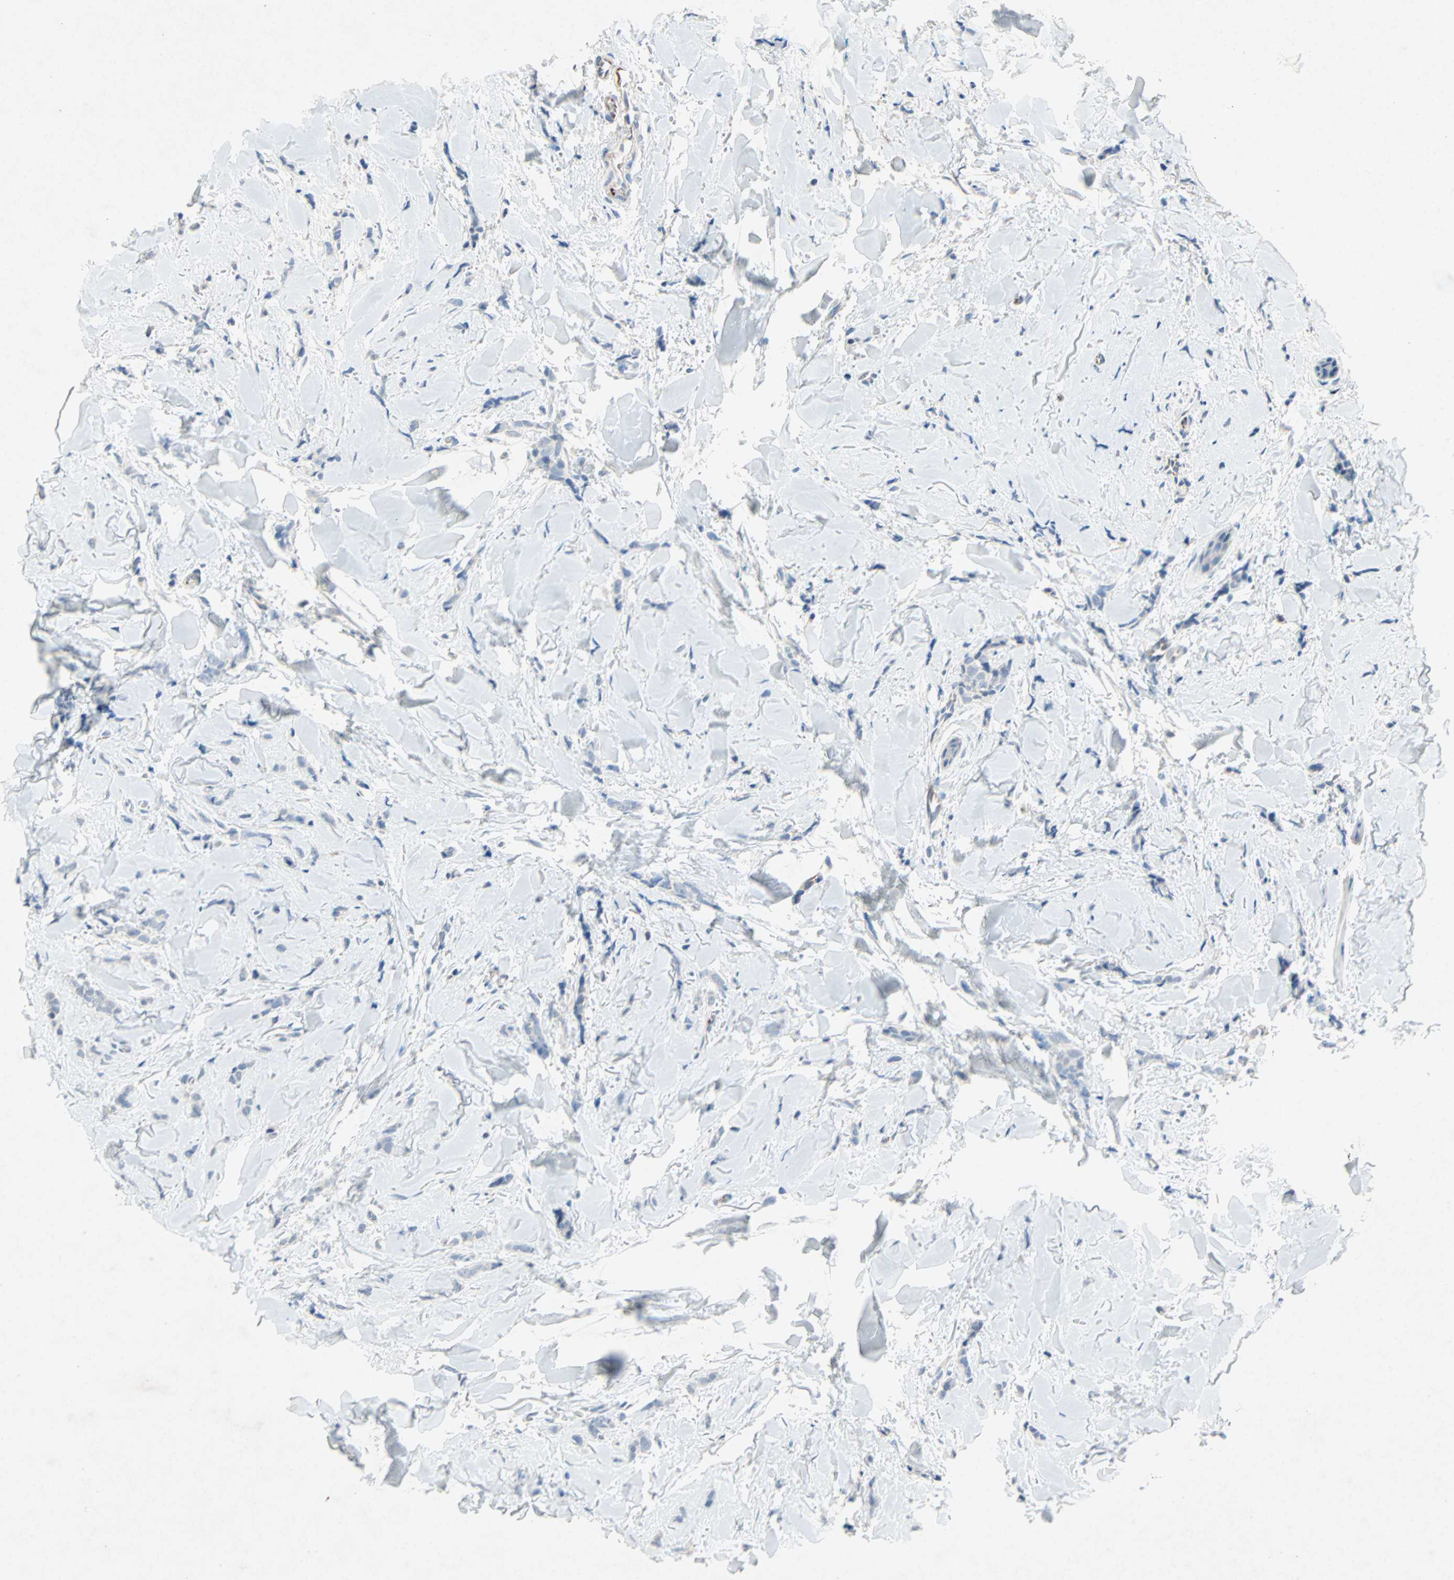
{"staining": {"intensity": "negative", "quantity": "none", "location": "none"}, "tissue": "breast cancer", "cell_type": "Tumor cells", "image_type": "cancer", "snomed": [{"axis": "morphology", "description": "Lobular carcinoma"}, {"axis": "topography", "description": "Skin"}, {"axis": "topography", "description": "Breast"}], "caption": "The immunohistochemistry histopathology image has no significant expression in tumor cells of breast lobular carcinoma tissue.", "gene": "PCDHB2", "patient": {"sex": "female", "age": 46}}